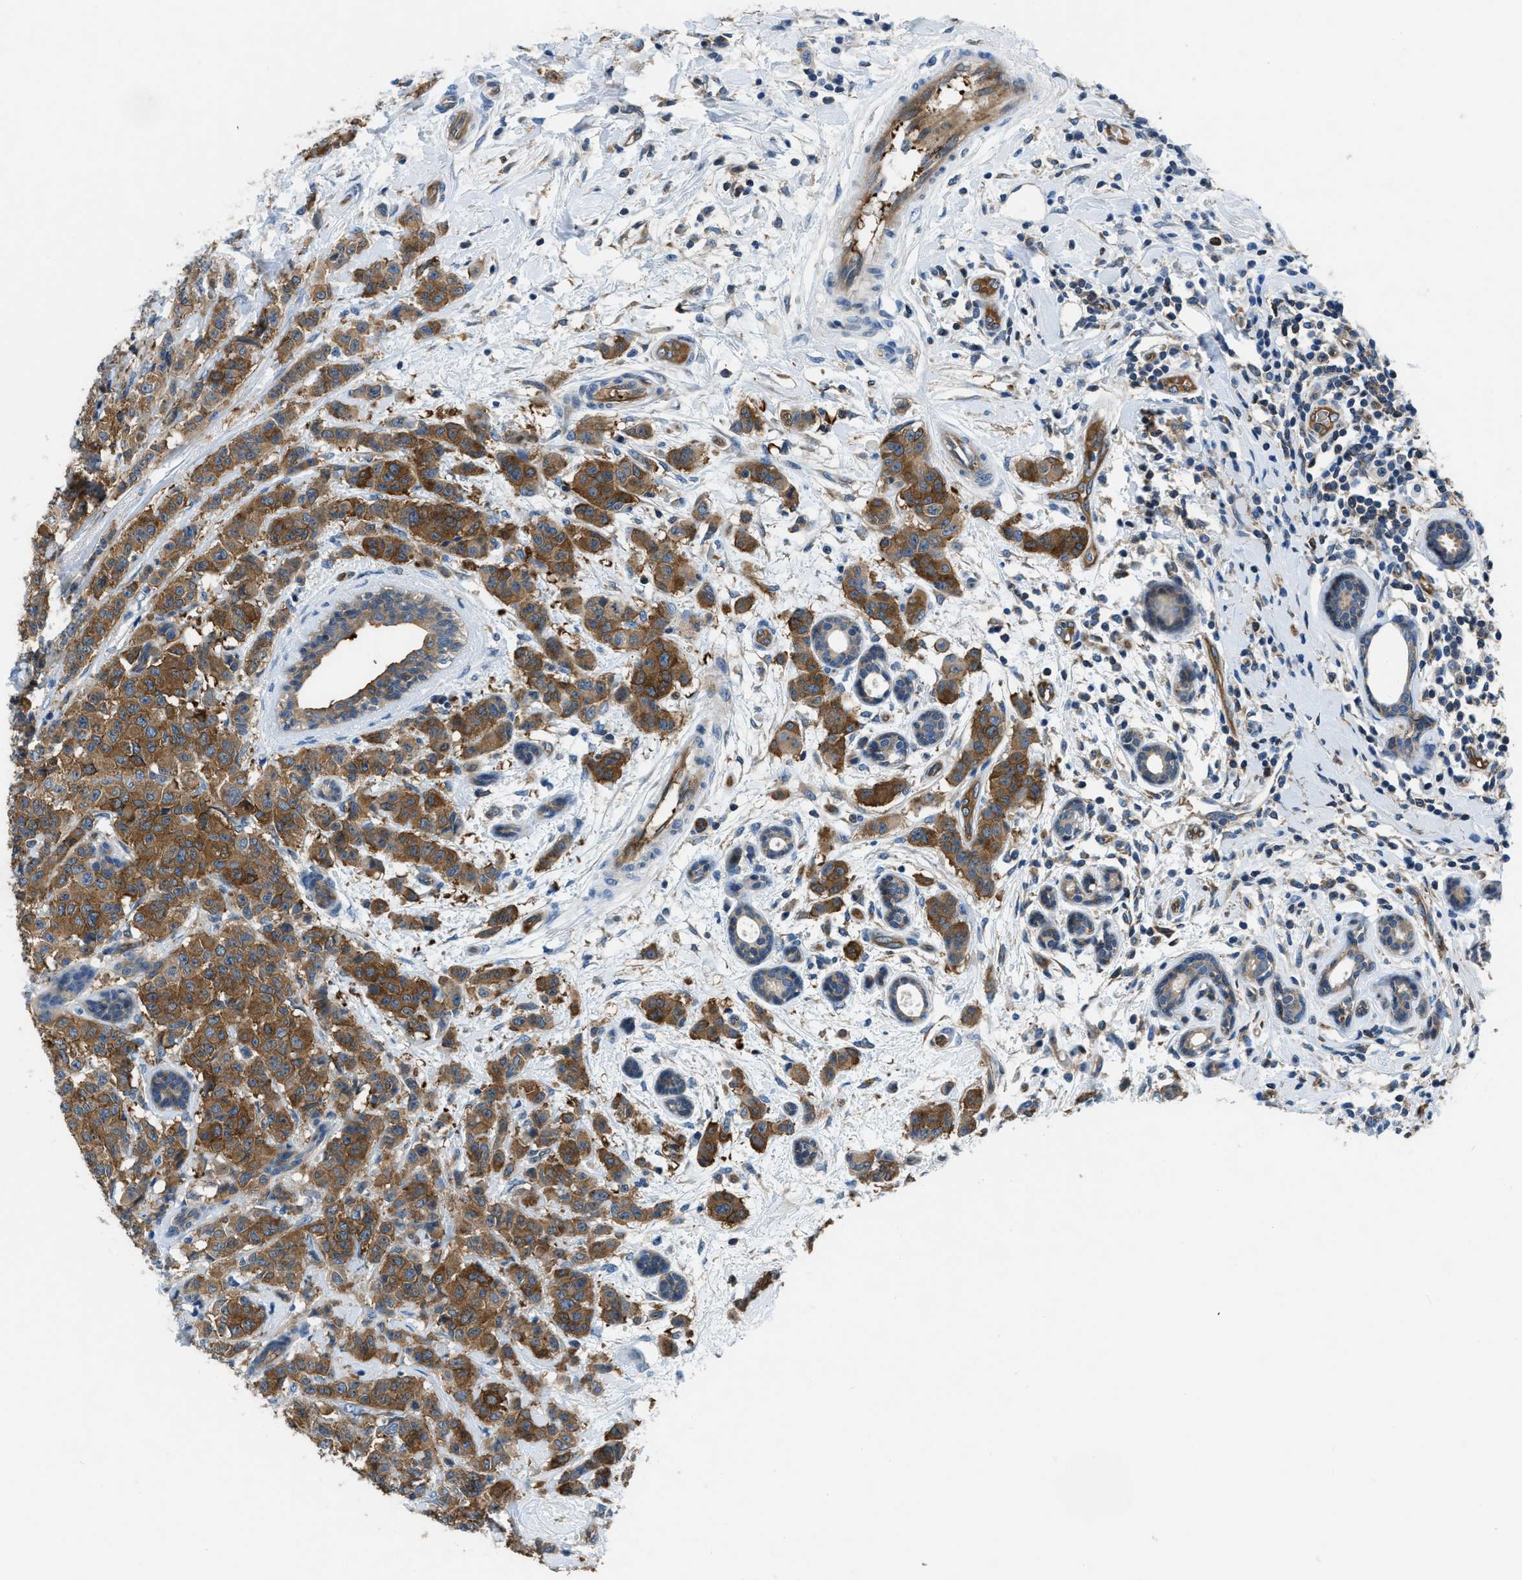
{"staining": {"intensity": "moderate", "quantity": ">75%", "location": "cytoplasmic/membranous"}, "tissue": "breast cancer", "cell_type": "Tumor cells", "image_type": "cancer", "snomed": [{"axis": "morphology", "description": "Normal tissue, NOS"}, {"axis": "morphology", "description": "Duct carcinoma"}, {"axis": "topography", "description": "Breast"}], "caption": "High-magnification brightfield microscopy of breast cancer (infiltrating ductal carcinoma) stained with DAB (3,3'-diaminobenzidine) (brown) and counterstained with hematoxylin (blue). tumor cells exhibit moderate cytoplasmic/membranous staining is appreciated in about>75% of cells. (brown staining indicates protein expression, while blue staining denotes nuclei).", "gene": "PFKP", "patient": {"sex": "female", "age": 40}}